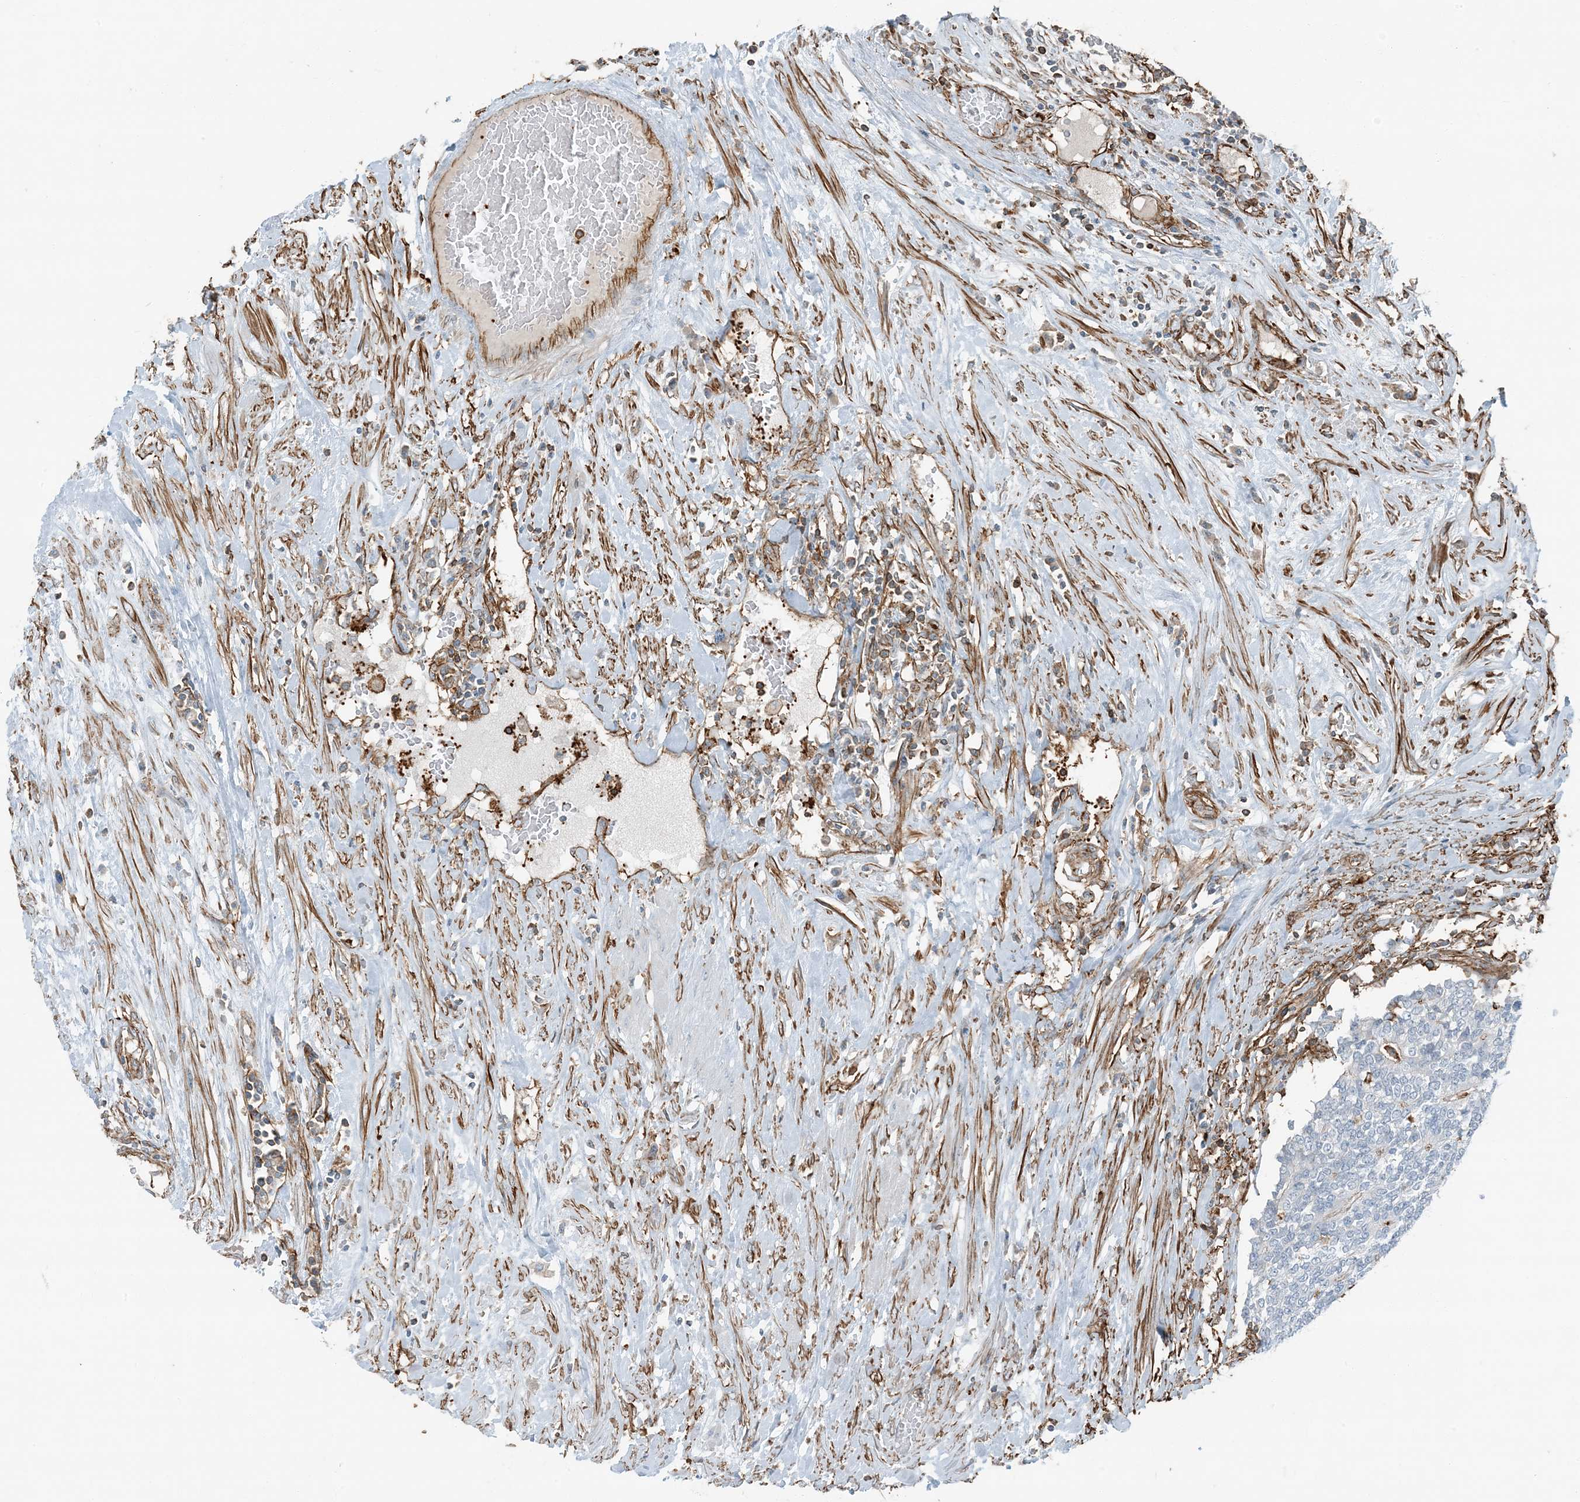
{"staining": {"intensity": "negative", "quantity": "none", "location": "none"}, "tissue": "prostate cancer", "cell_type": "Tumor cells", "image_type": "cancer", "snomed": [{"axis": "morphology", "description": "Normal tissue, NOS"}, {"axis": "morphology", "description": "Adenocarcinoma, High grade"}, {"axis": "topography", "description": "Prostate"}, {"axis": "topography", "description": "Seminal veicle"}], "caption": "IHC photomicrograph of neoplastic tissue: prostate cancer (adenocarcinoma (high-grade)) stained with DAB (3,3'-diaminobenzidine) demonstrates no significant protein staining in tumor cells. (Immunohistochemistry, brightfield microscopy, high magnification).", "gene": "APOBEC3C", "patient": {"sex": "male", "age": 55}}